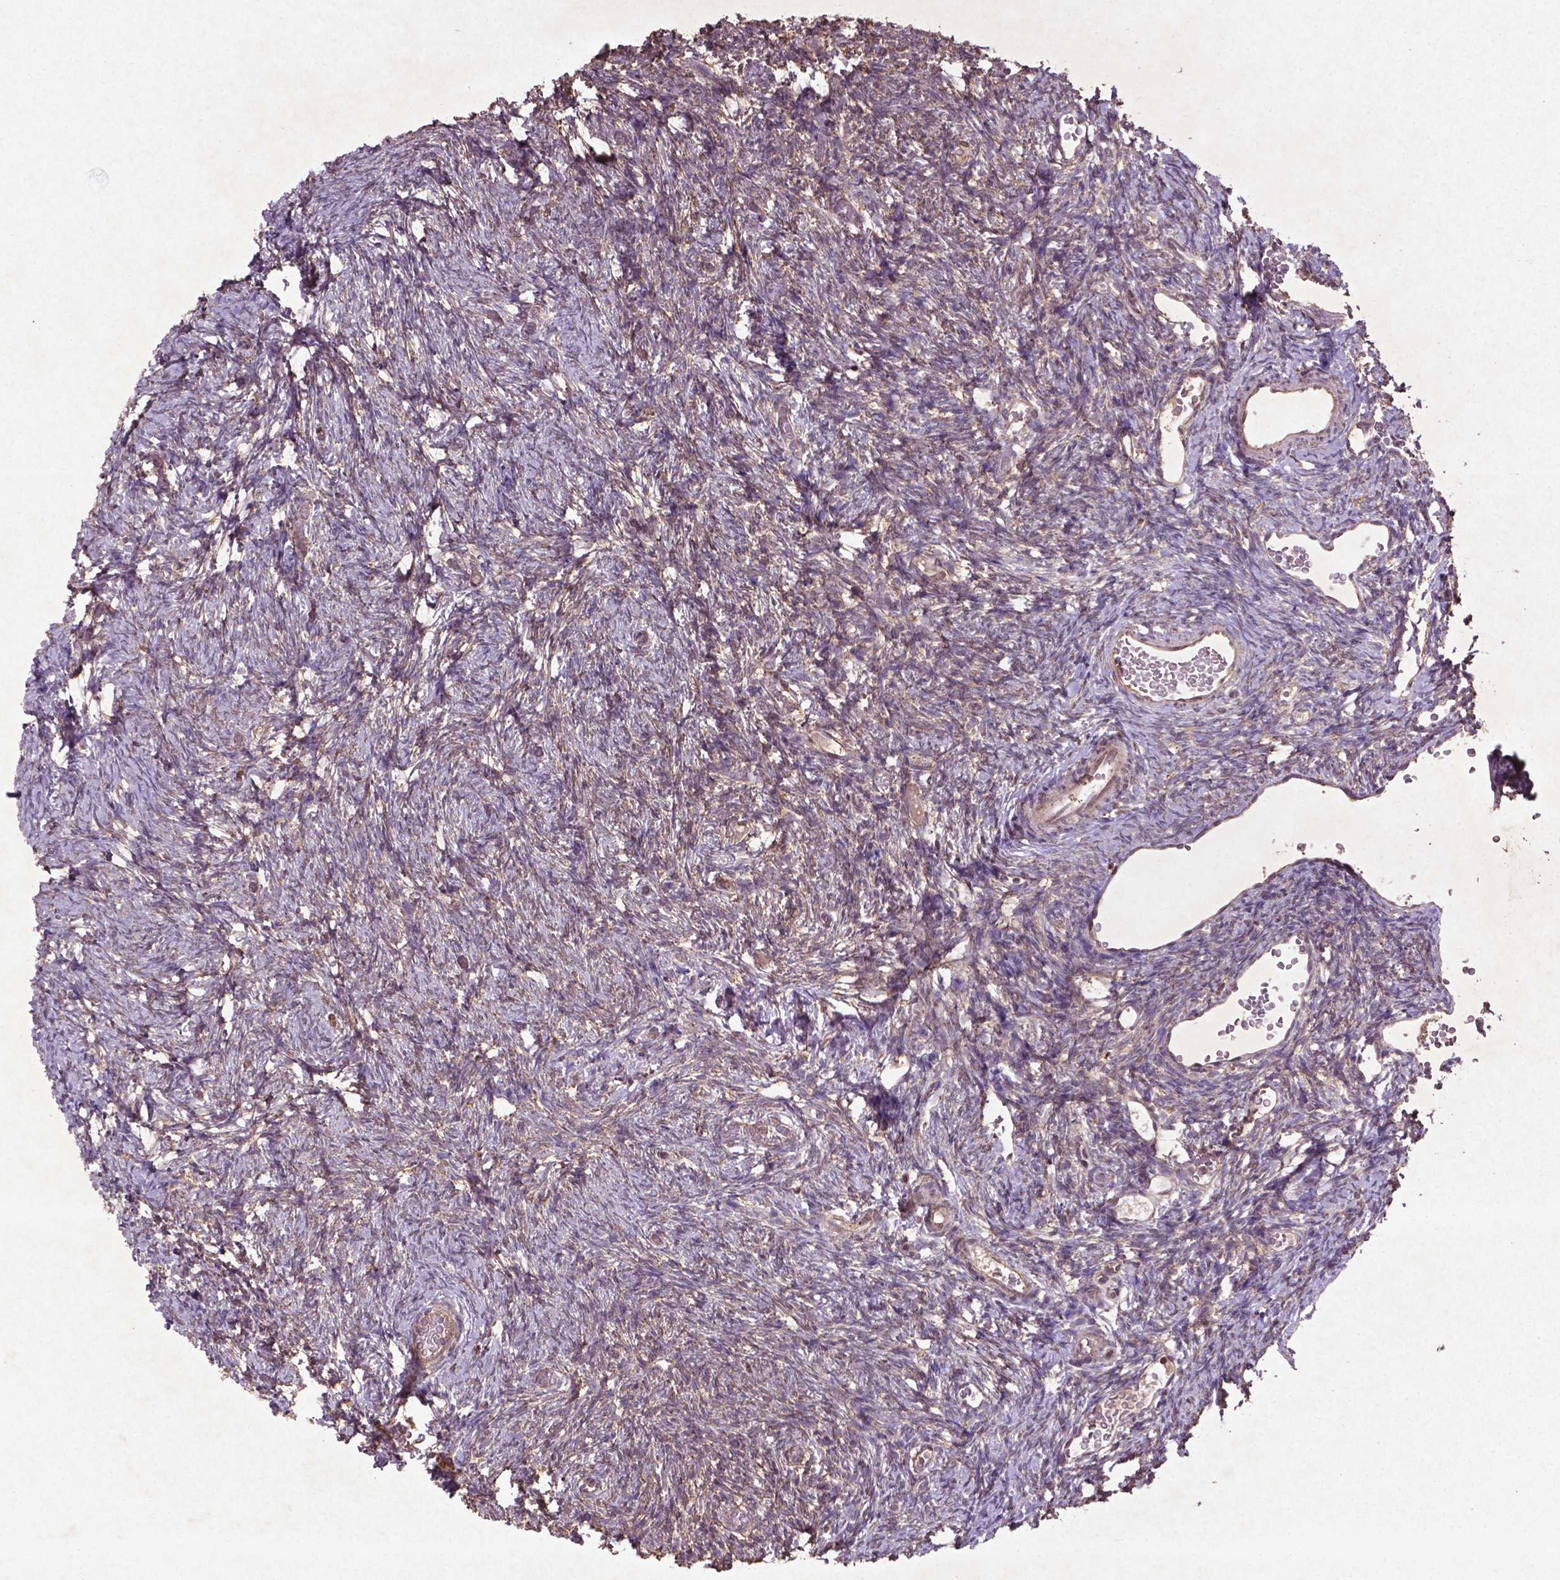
{"staining": {"intensity": "weak", "quantity": ">75%", "location": "cytoplasmic/membranous"}, "tissue": "ovary", "cell_type": "Follicle cells", "image_type": "normal", "snomed": [{"axis": "morphology", "description": "Normal tissue, NOS"}, {"axis": "topography", "description": "Ovary"}], "caption": "A high-resolution micrograph shows IHC staining of unremarkable ovary, which shows weak cytoplasmic/membranous positivity in approximately >75% of follicle cells. (DAB (3,3'-diaminobenzidine) IHC, brown staining for protein, blue staining for nuclei).", "gene": "MTOR", "patient": {"sex": "female", "age": 39}}